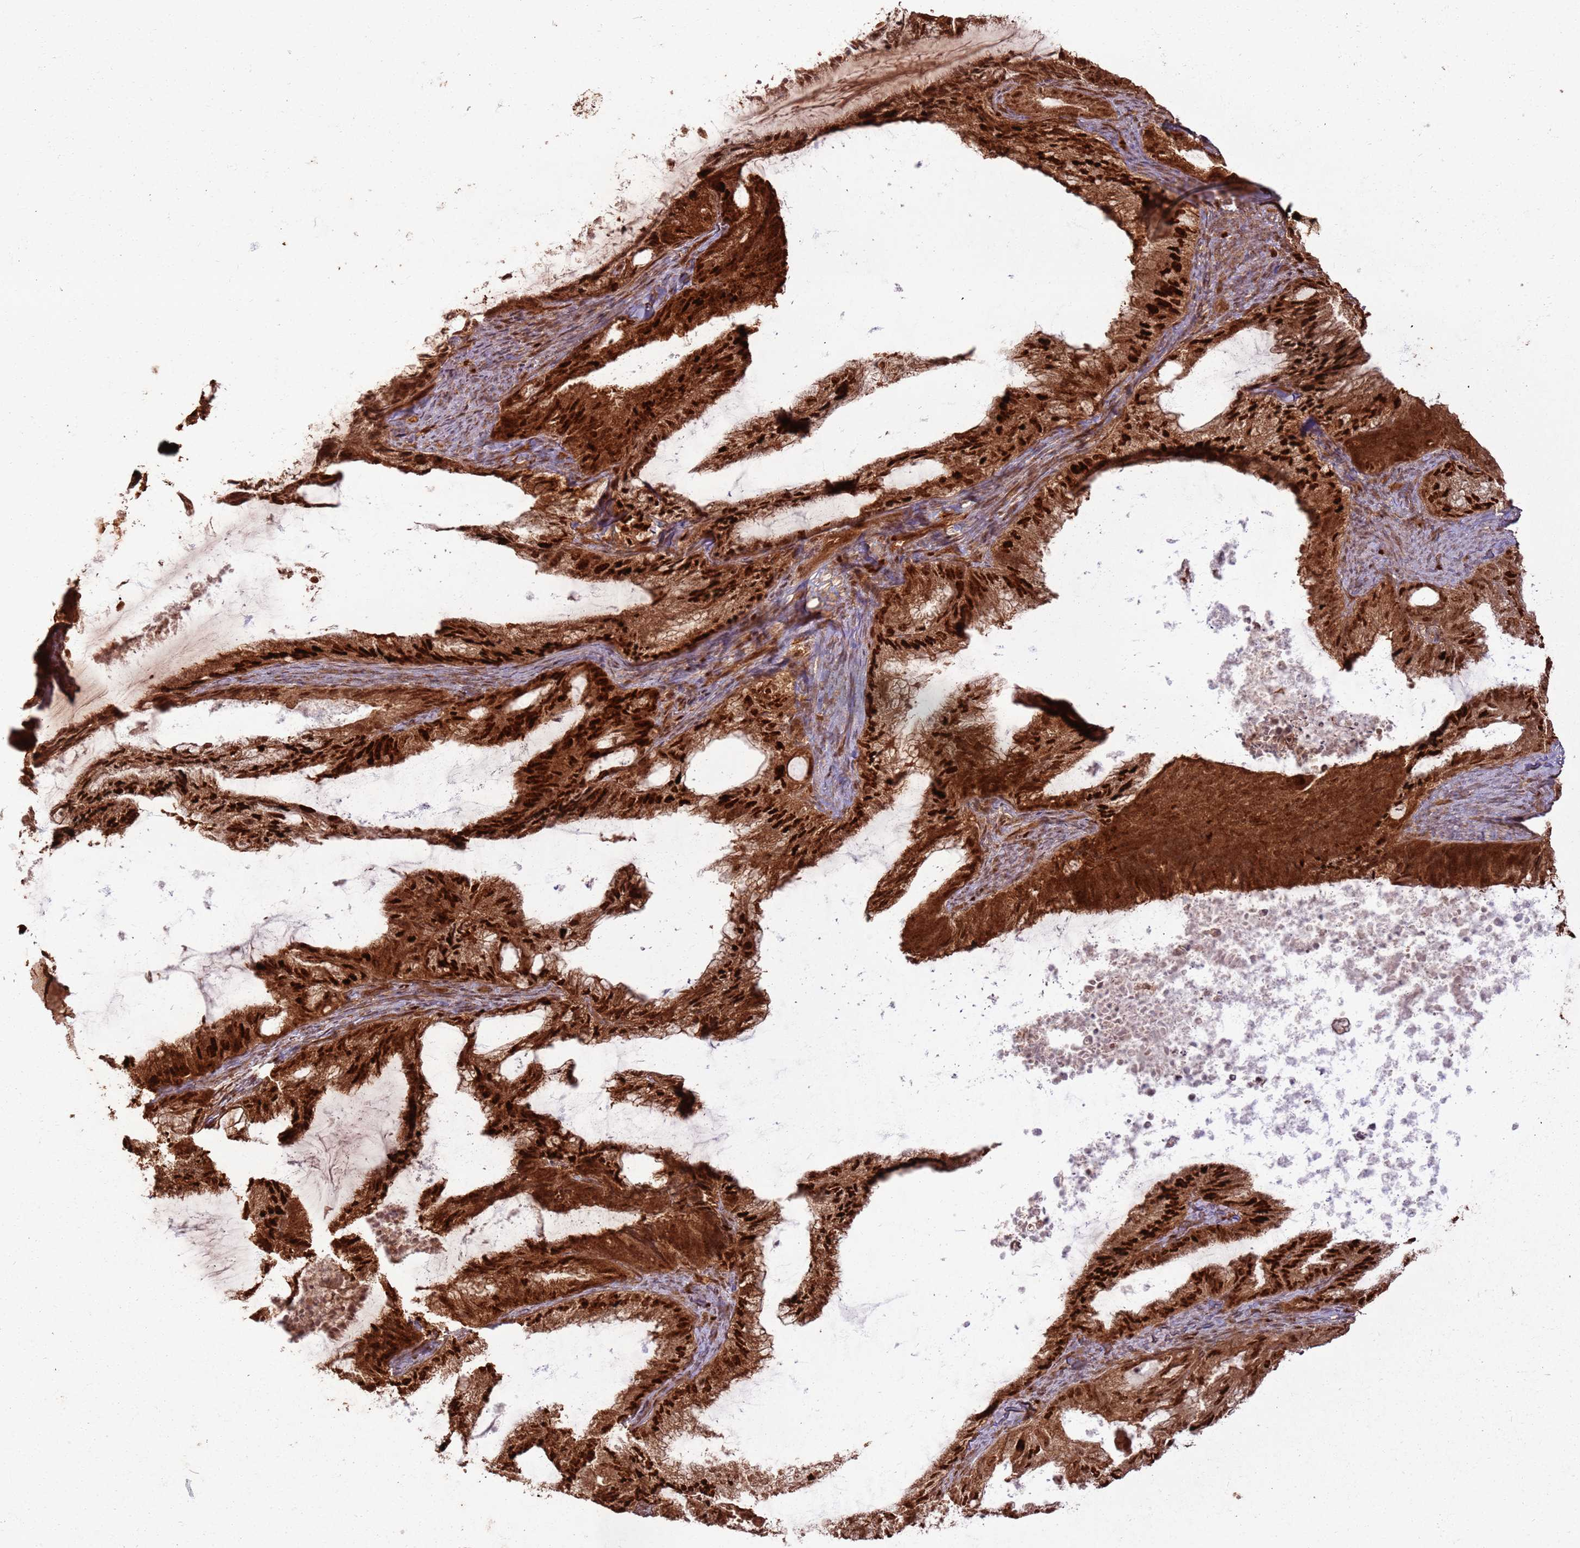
{"staining": {"intensity": "strong", "quantity": ">75%", "location": "cytoplasmic/membranous,nuclear"}, "tissue": "endometrial cancer", "cell_type": "Tumor cells", "image_type": "cancer", "snomed": [{"axis": "morphology", "description": "Adenocarcinoma, NOS"}, {"axis": "topography", "description": "Endometrium"}], "caption": "Tumor cells show high levels of strong cytoplasmic/membranous and nuclear staining in about >75% of cells in endometrial cancer (adenocarcinoma). (Brightfield microscopy of DAB IHC at high magnification).", "gene": "TBC1D13", "patient": {"sex": "female", "age": 86}}